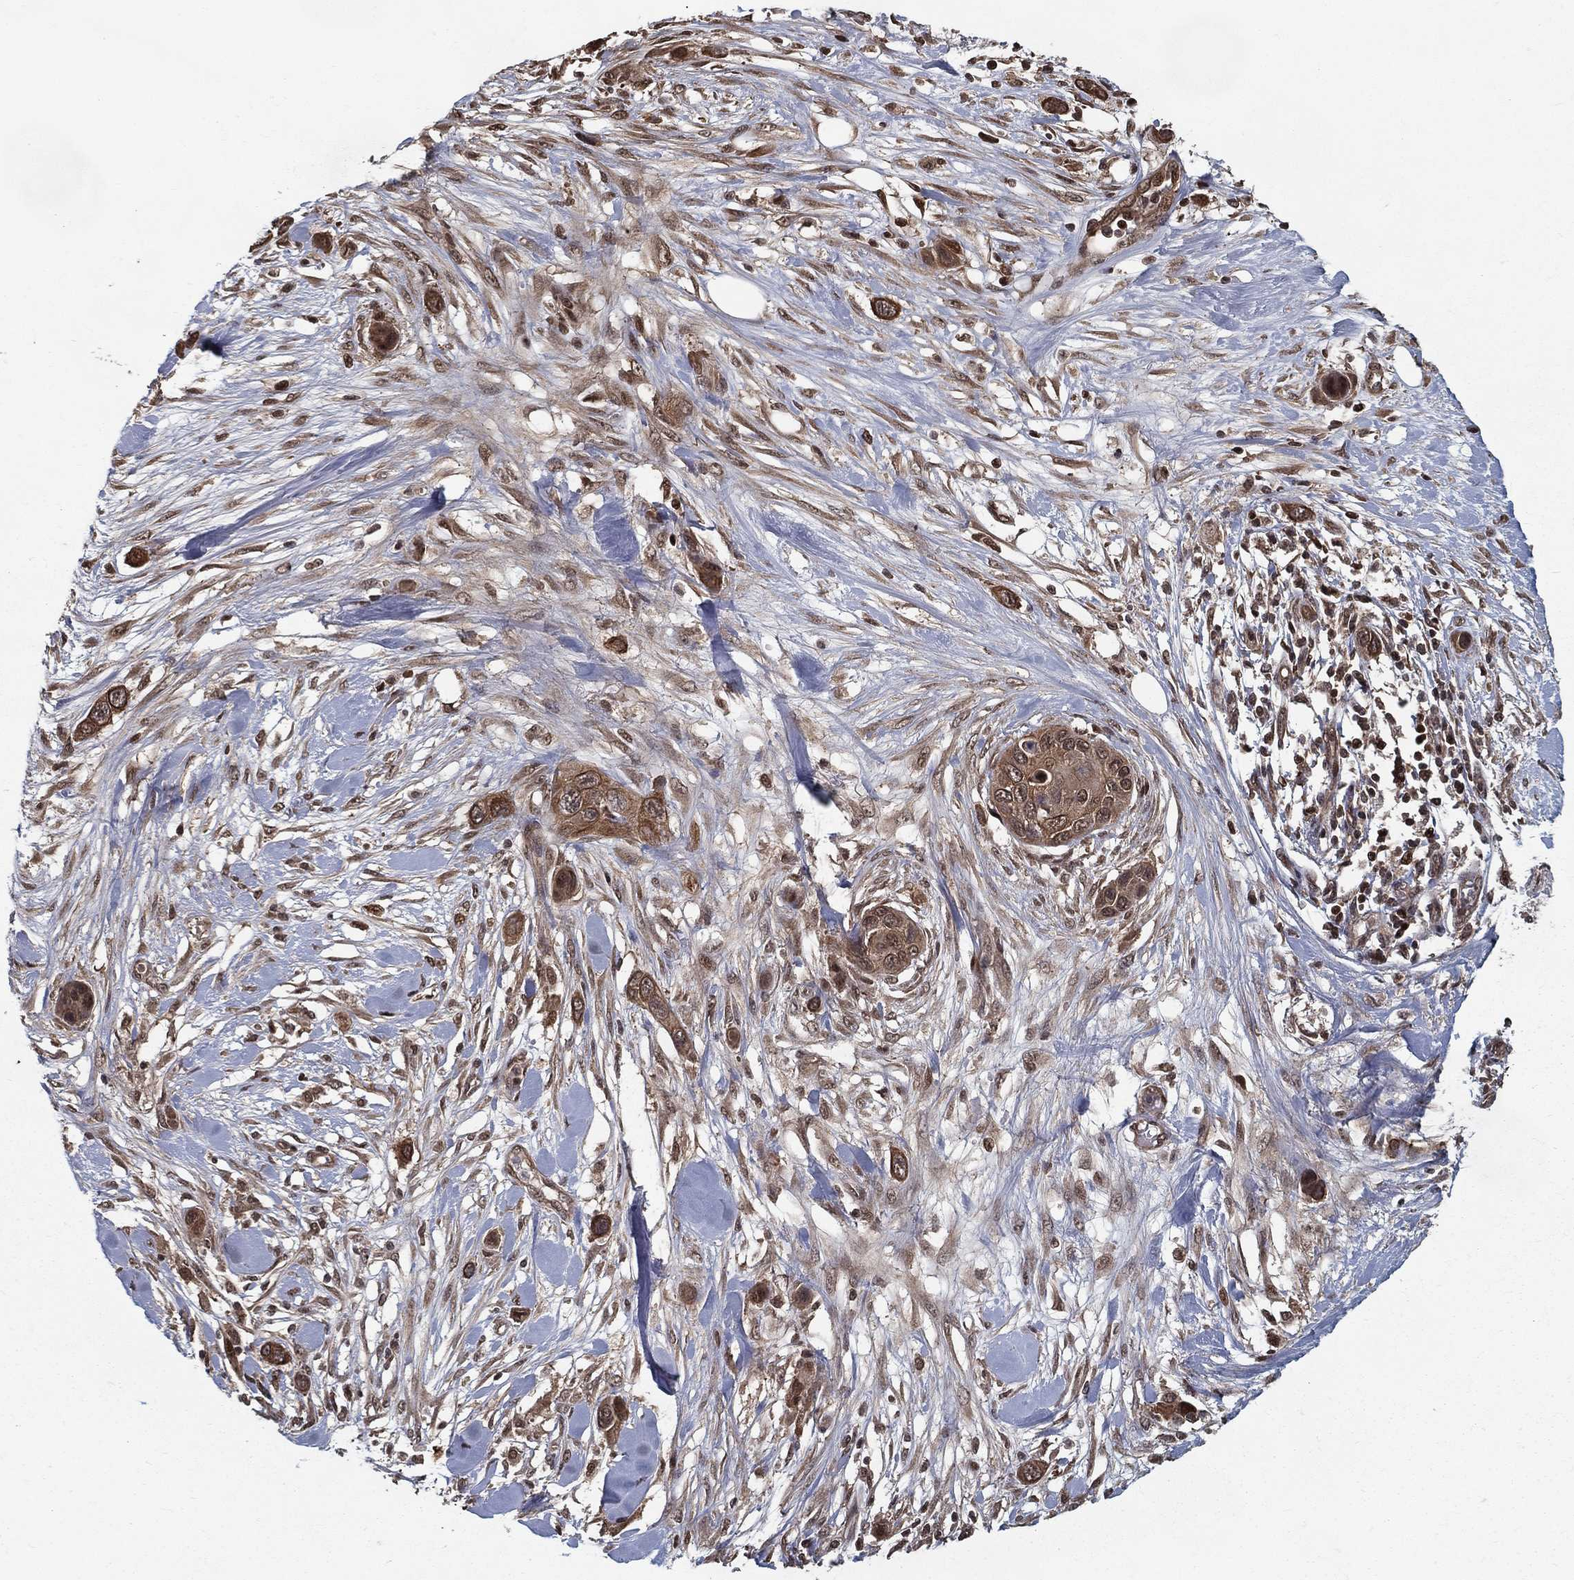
{"staining": {"intensity": "moderate", "quantity": ">75%", "location": "cytoplasmic/membranous"}, "tissue": "skin cancer", "cell_type": "Tumor cells", "image_type": "cancer", "snomed": [{"axis": "morphology", "description": "Squamous cell carcinoma, NOS"}, {"axis": "topography", "description": "Skin"}], "caption": "Human skin cancer stained with a brown dye shows moderate cytoplasmic/membranous positive expression in about >75% of tumor cells.", "gene": "SLC6A6", "patient": {"sex": "male", "age": 79}}